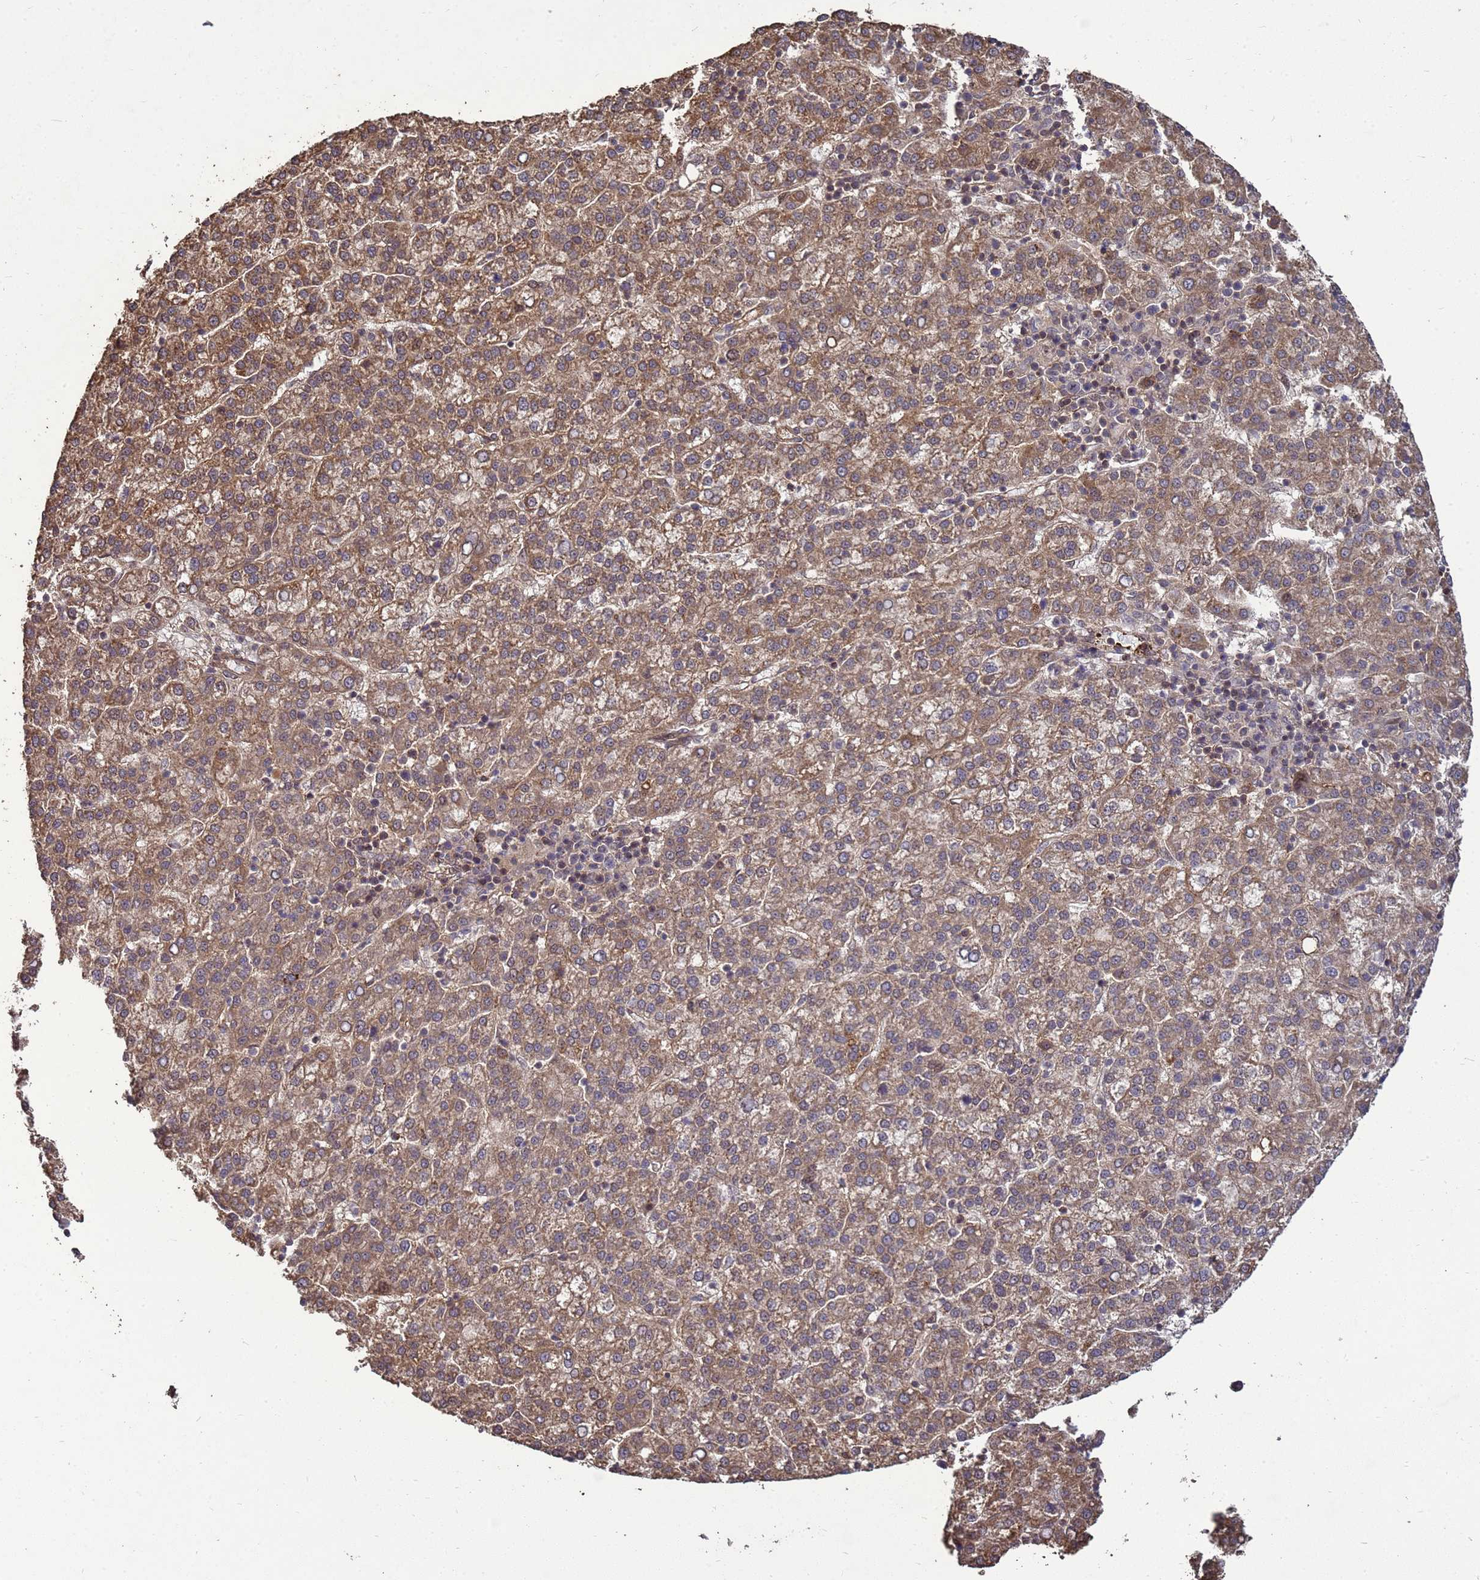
{"staining": {"intensity": "moderate", "quantity": ">75%", "location": "cytoplasmic/membranous"}, "tissue": "liver cancer", "cell_type": "Tumor cells", "image_type": "cancer", "snomed": [{"axis": "morphology", "description": "Carcinoma, Hepatocellular, NOS"}, {"axis": "topography", "description": "Liver"}], "caption": "Liver hepatocellular carcinoma stained for a protein (brown) reveals moderate cytoplasmic/membranous positive staining in approximately >75% of tumor cells.", "gene": "CRBN", "patient": {"sex": "female", "age": 58}}